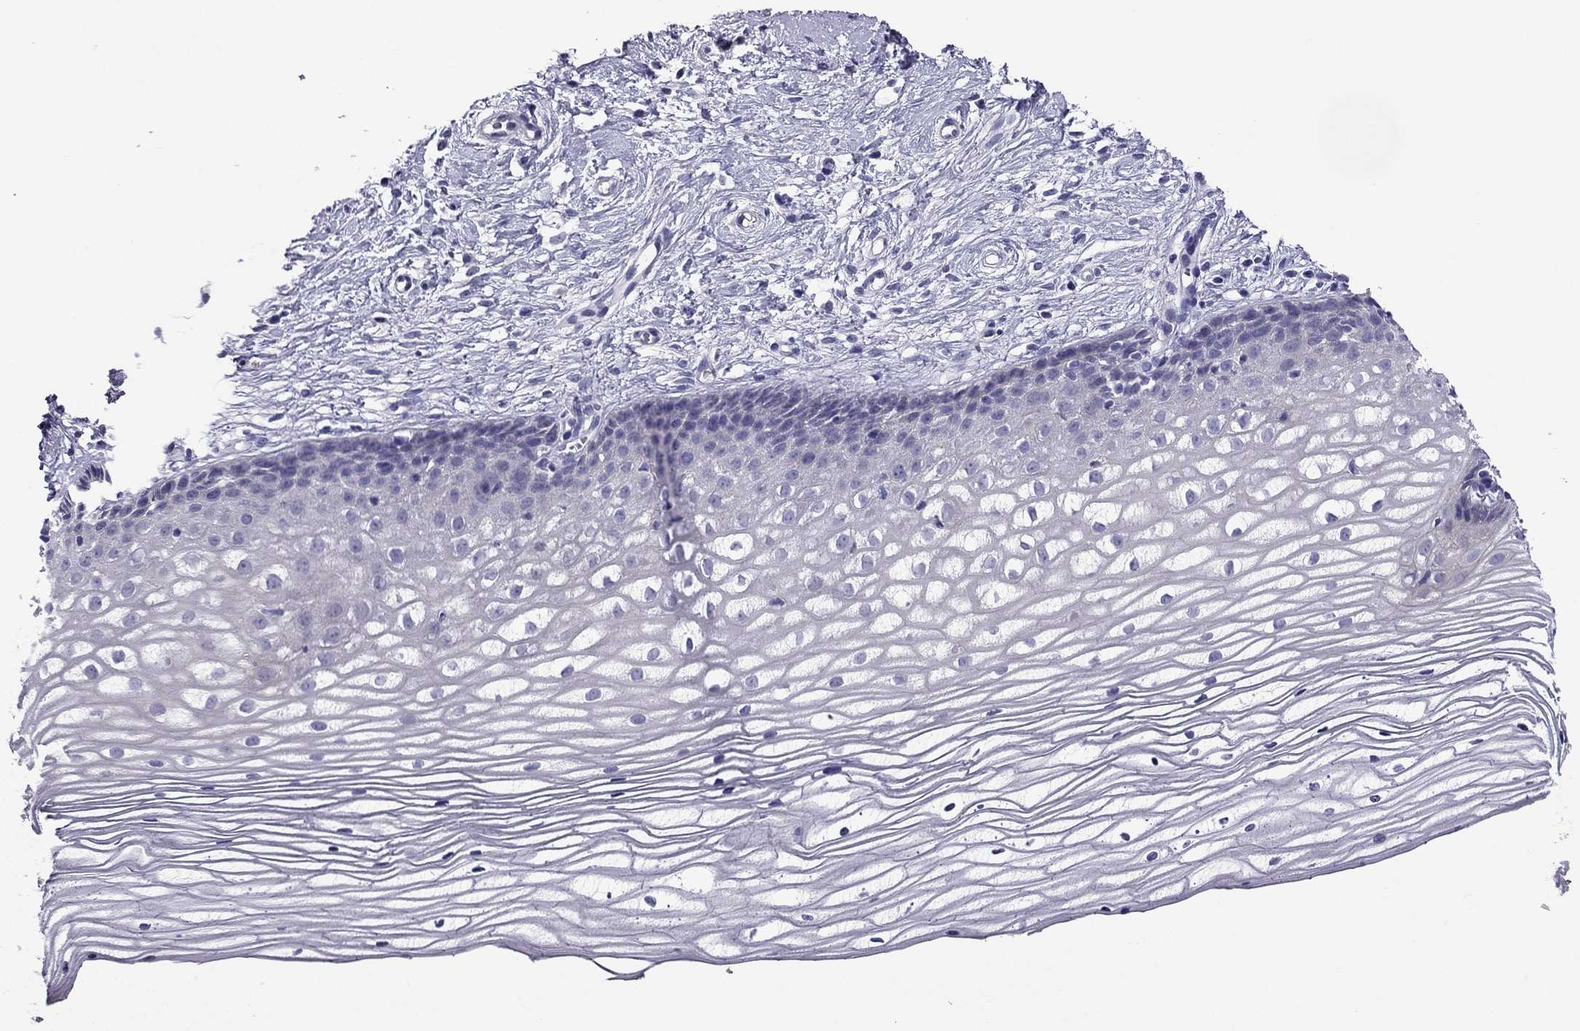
{"staining": {"intensity": "negative", "quantity": "none", "location": "none"}, "tissue": "cervix", "cell_type": "Glandular cells", "image_type": "normal", "snomed": [{"axis": "morphology", "description": "Normal tissue, NOS"}, {"axis": "topography", "description": "Cervix"}], "caption": "A histopathology image of cervix stained for a protein reveals no brown staining in glandular cells.", "gene": "KCNJ10", "patient": {"sex": "female", "age": 40}}